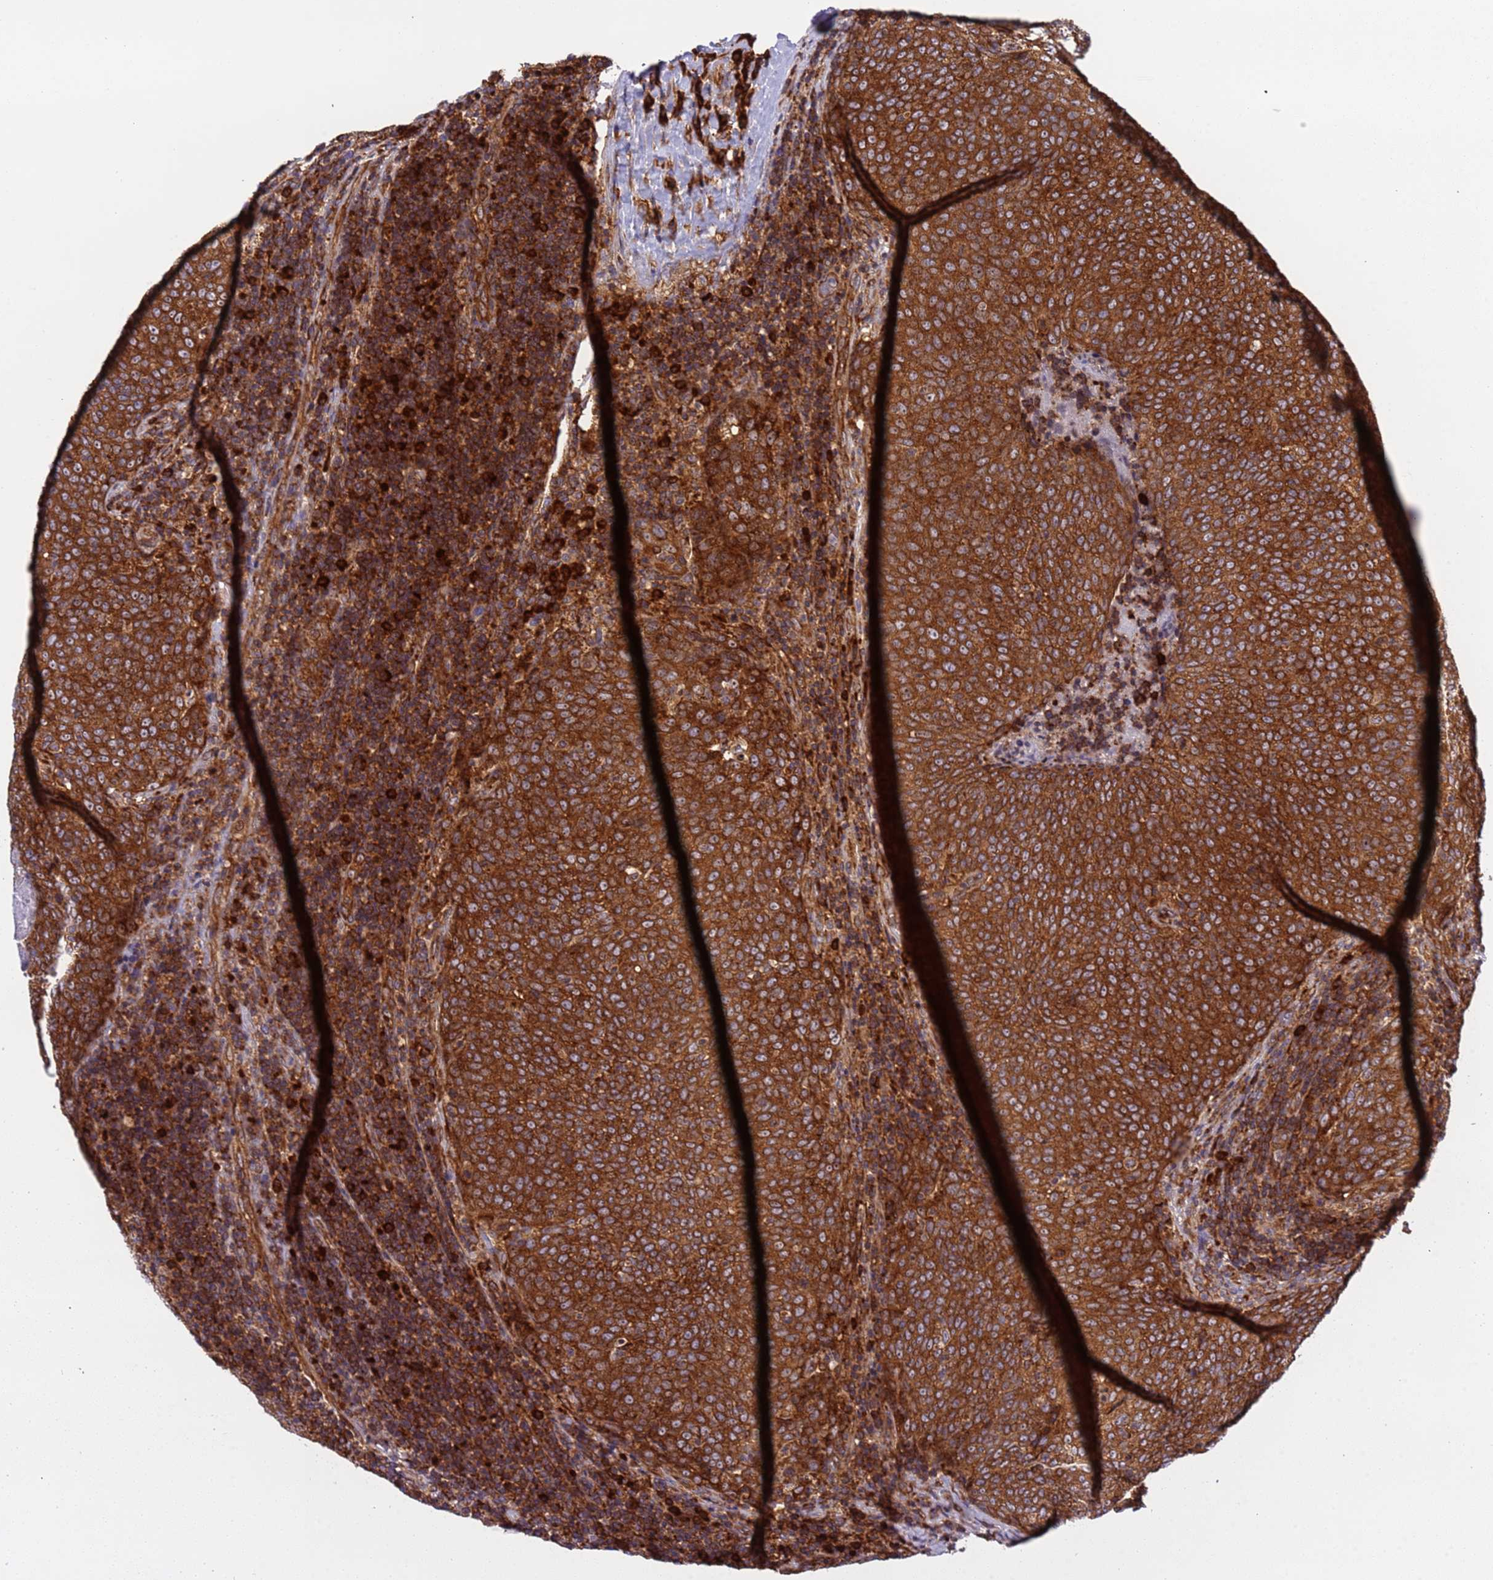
{"staining": {"intensity": "strong", "quantity": ">75%", "location": "cytoplasmic/membranous"}, "tissue": "head and neck cancer", "cell_type": "Tumor cells", "image_type": "cancer", "snomed": [{"axis": "morphology", "description": "Squamous cell carcinoma, NOS"}, {"axis": "morphology", "description": "Squamous cell carcinoma, metastatic, NOS"}, {"axis": "topography", "description": "Lymph node"}, {"axis": "topography", "description": "Head-Neck"}], "caption": "IHC of human head and neck squamous cell carcinoma displays high levels of strong cytoplasmic/membranous staining in about >75% of tumor cells.", "gene": "RPL36", "patient": {"sex": "male", "age": 62}}